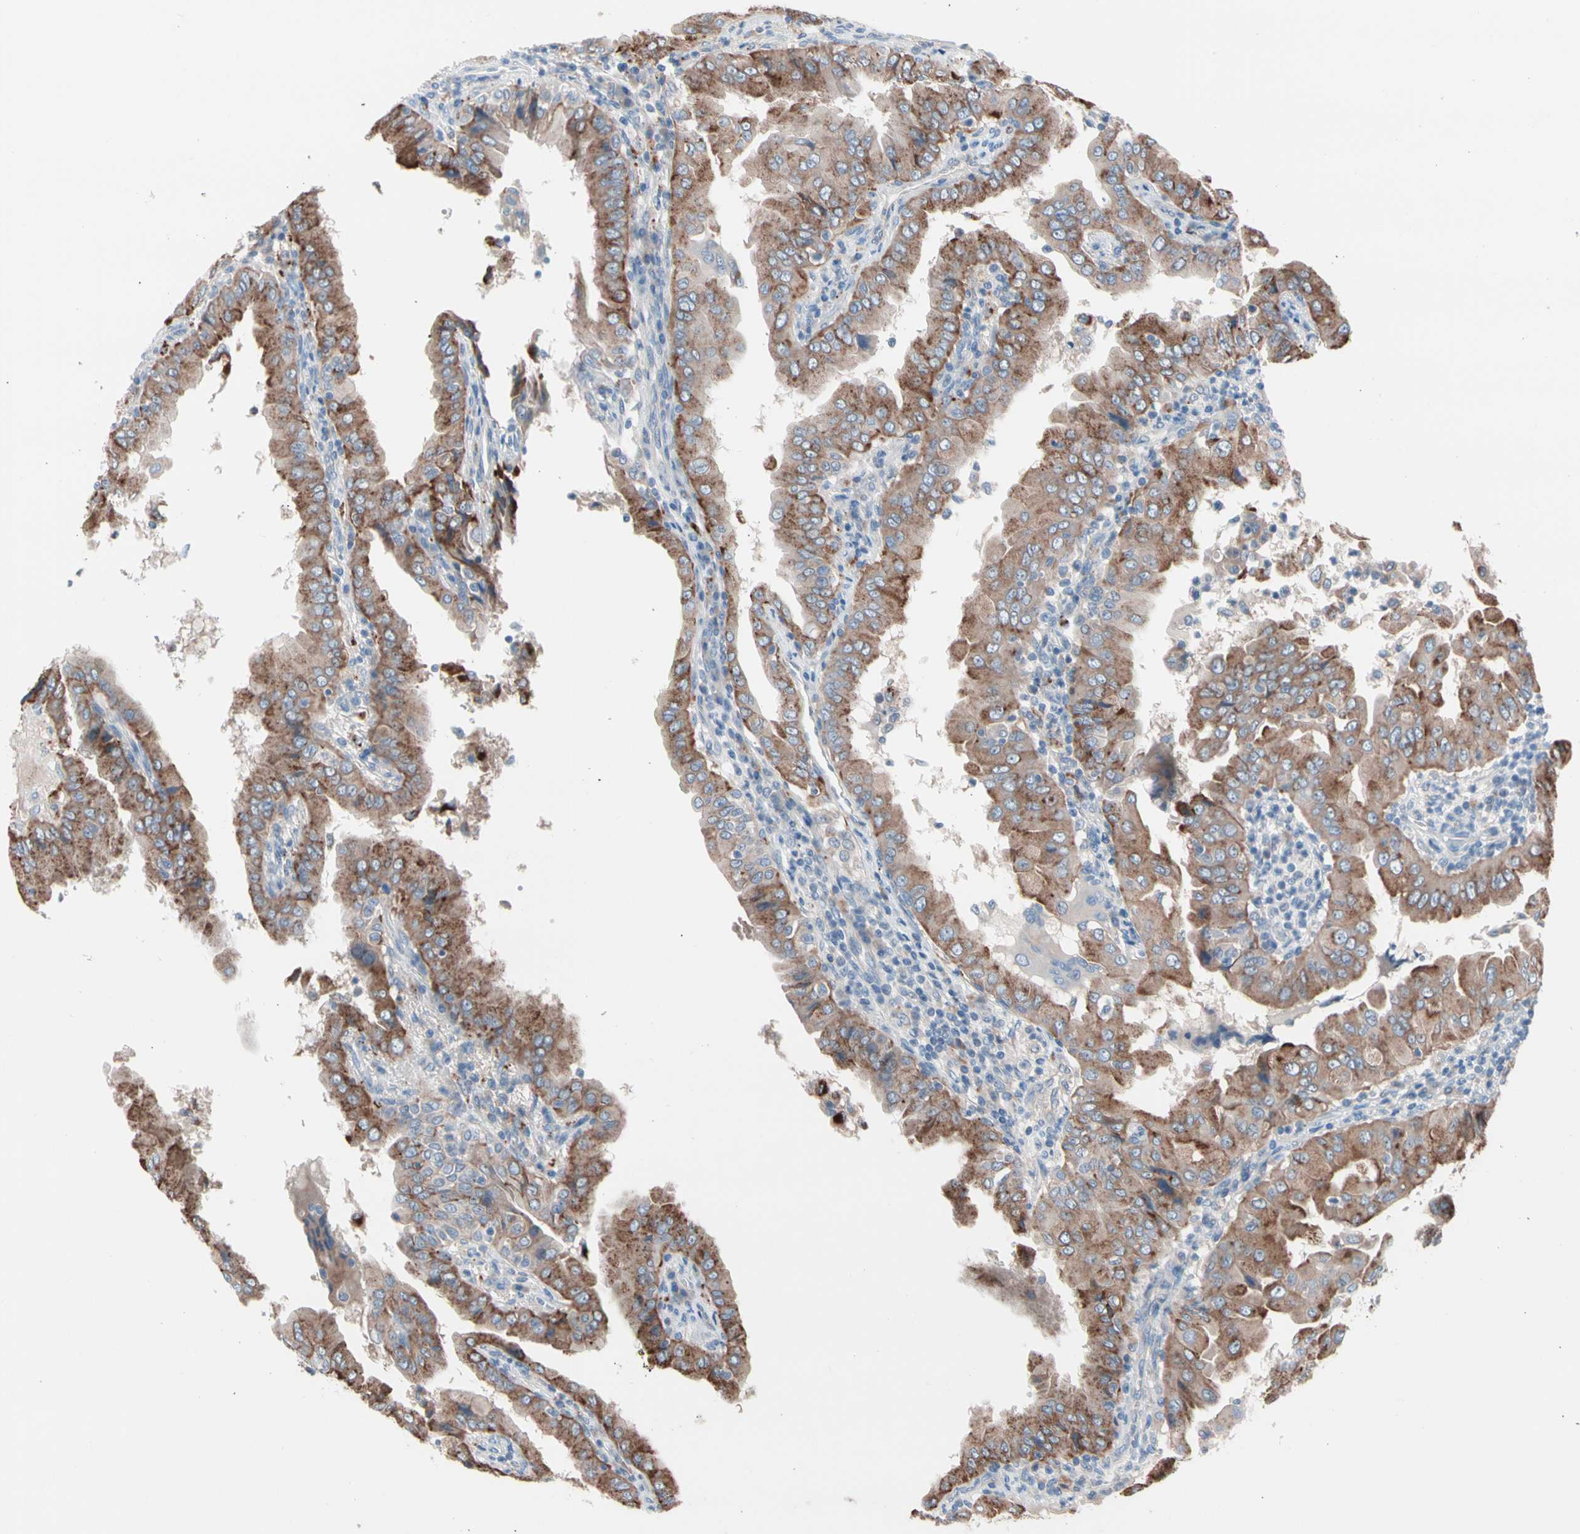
{"staining": {"intensity": "strong", "quantity": ">75%", "location": "cytoplasmic/membranous"}, "tissue": "thyroid cancer", "cell_type": "Tumor cells", "image_type": "cancer", "snomed": [{"axis": "morphology", "description": "Papillary adenocarcinoma, NOS"}, {"axis": "topography", "description": "Thyroid gland"}], "caption": "Human thyroid cancer (papillary adenocarcinoma) stained for a protein (brown) displays strong cytoplasmic/membranous positive staining in approximately >75% of tumor cells.", "gene": "CASQ1", "patient": {"sex": "male", "age": 33}}